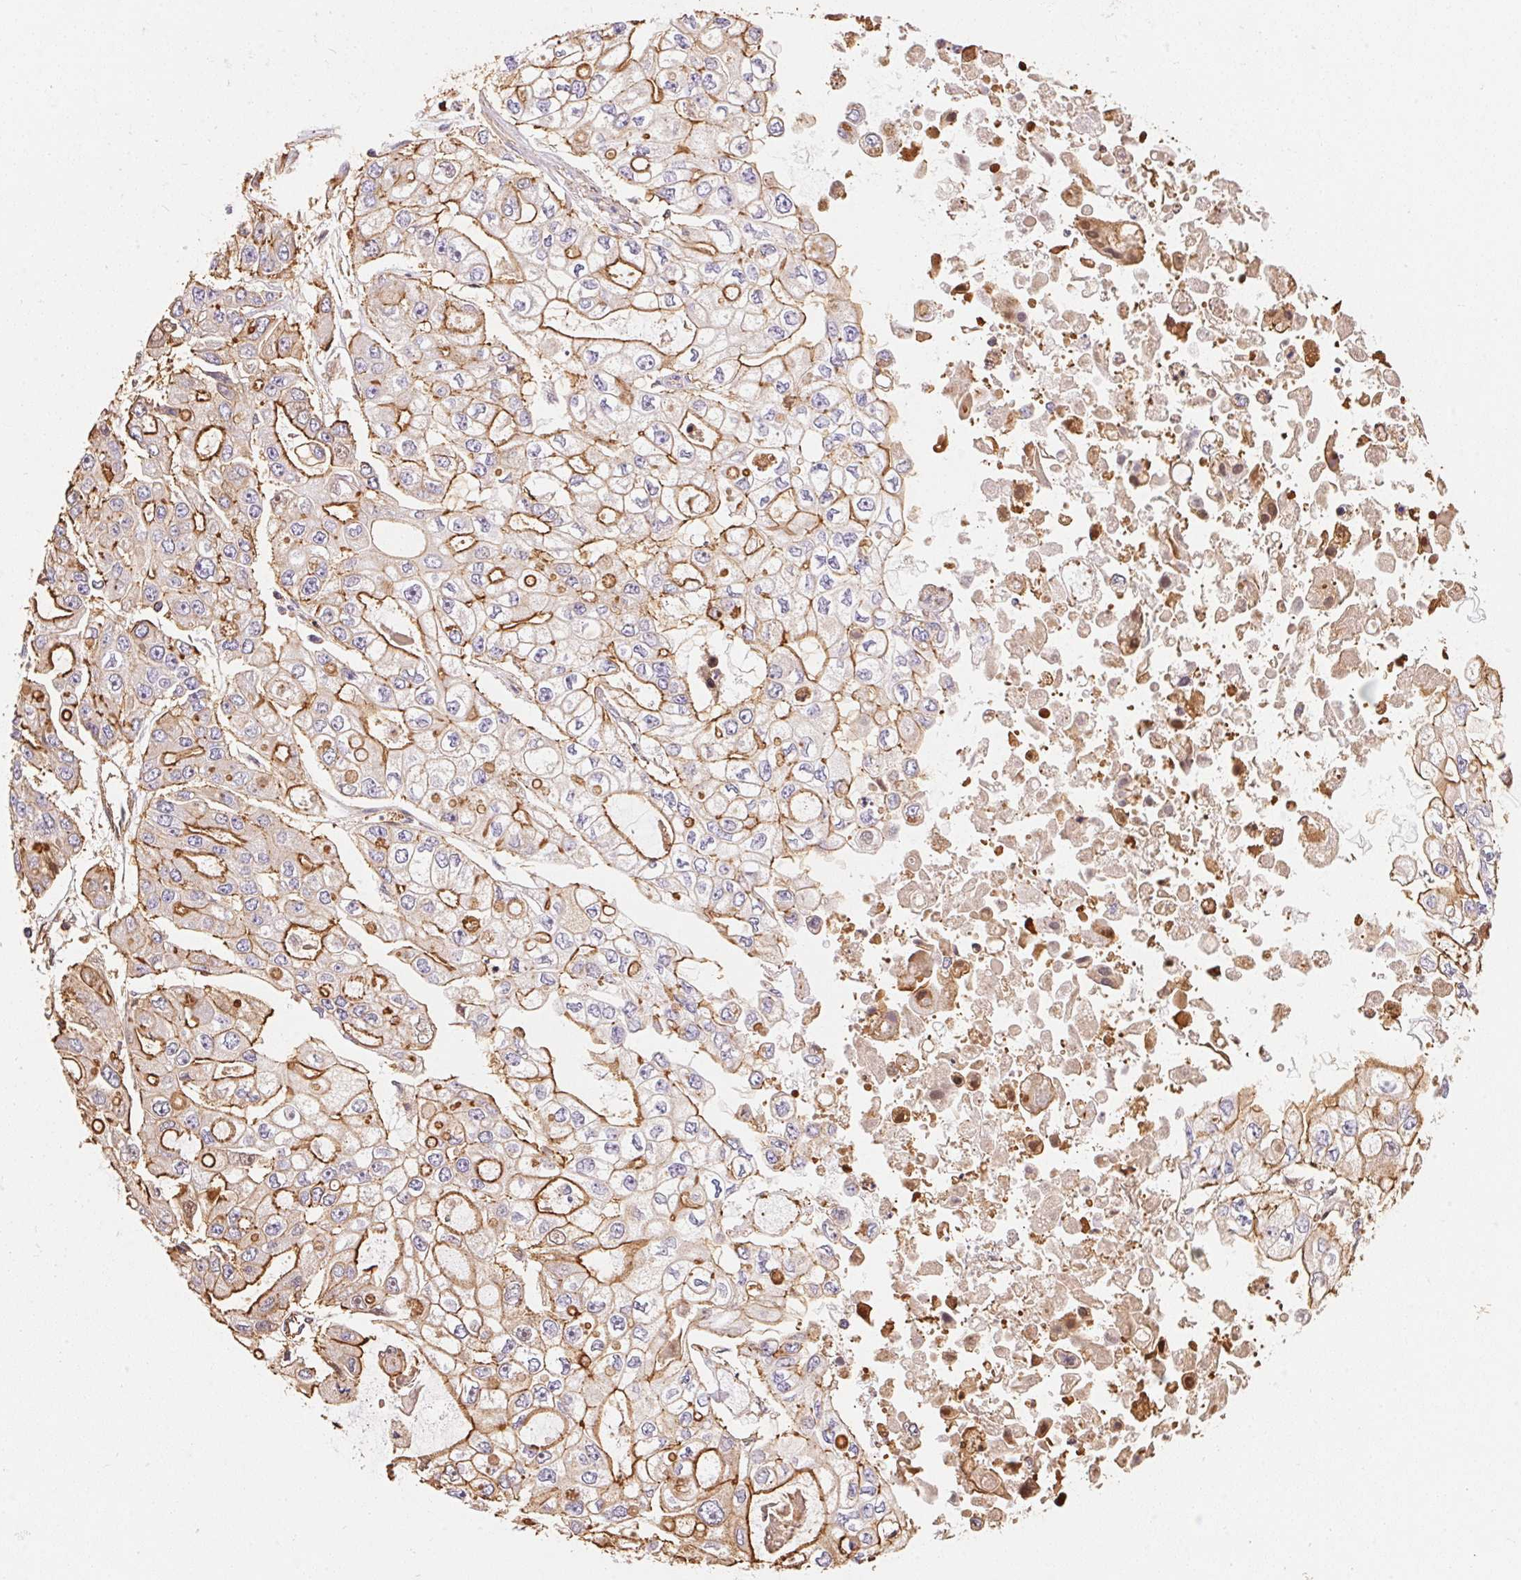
{"staining": {"intensity": "moderate", "quantity": "25%-75%", "location": "cytoplasmic/membranous"}, "tissue": "ovarian cancer", "cell_type": "Tumor cells", "image_type": "cancer", "snomed": [{"axis": "morphology", "description": "Cystadenocarcinoma, serous, NOS"}, {"axis": "topography", "description": "Ovary"}], "caption": "Ovarian cancer tissue shows moderate cytoplasmic/membranous expression in about 25%-75% of tumor cells", "gene": "FRAS1", "patient": {"sex": "female", "age": 56}}